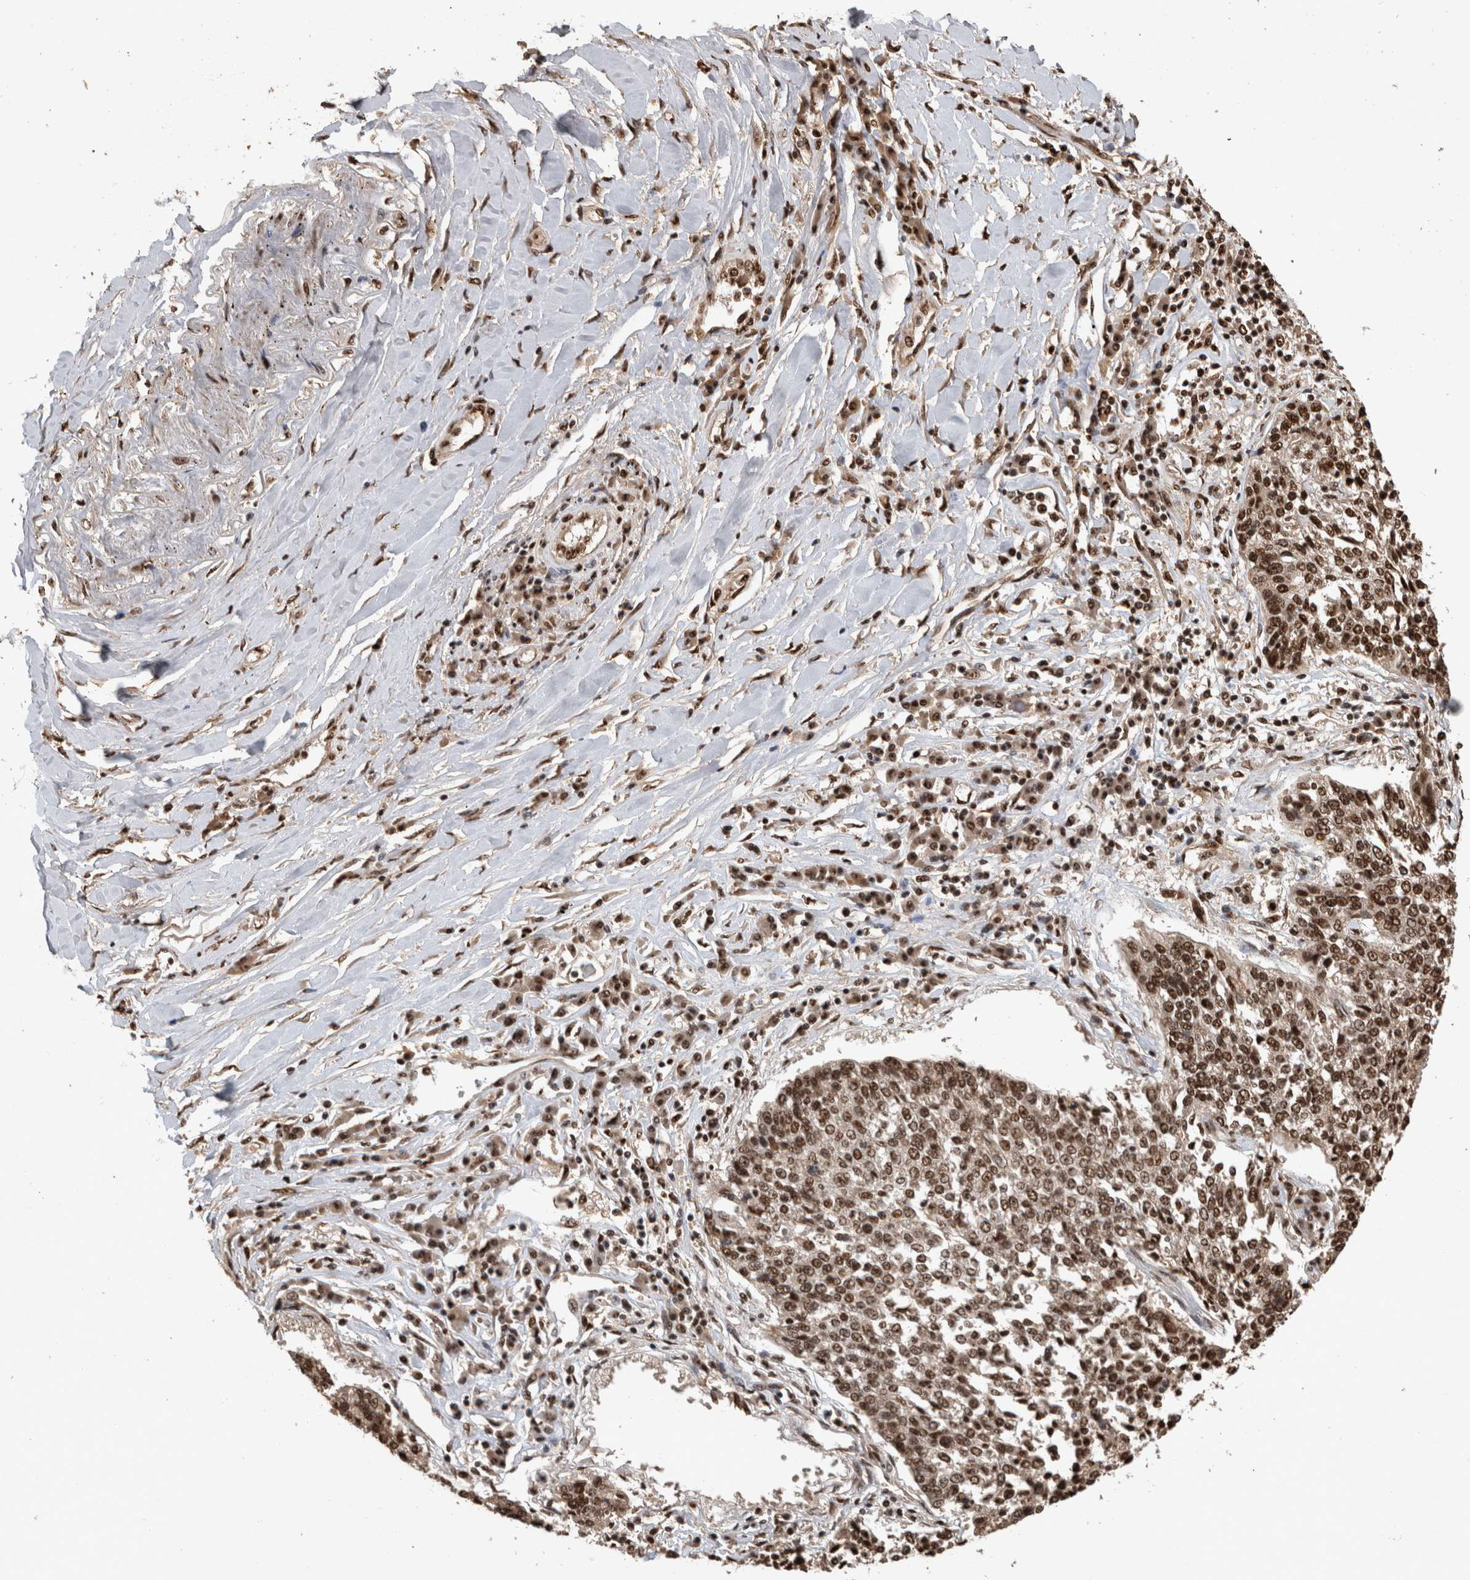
{"staining": {"intensity": "moderate", "quantity": ">75%", "location": "nuclear"}, "tissue": "lung cancer", "cell_type": "Tumor cells", "image_type": "cancer", "snomed": [{"axis": "morphology", "description": "Normal tissue, NOS"}, {"axis": "morphology", "description": "Squamous cell carcinoma, NOS"}, {"axis": "topography", "description": "Cartilage tissue"}, {"axis": "topography", "description": "Bronchus"}, {"axis": "topography", "description": "Lung"}, {"axis": "topography", "description": "Peripheral nerve tissue"}], "caption": "A high-resolution histopathology image shows immunohistochemistry (IHC) staining of squamous cell carcinoma (lung), which shows moderate nuclear positivity in about >75% of tumor cells.", "gene": "RAD50", "patient": {"sex": "female", "age": 49}}